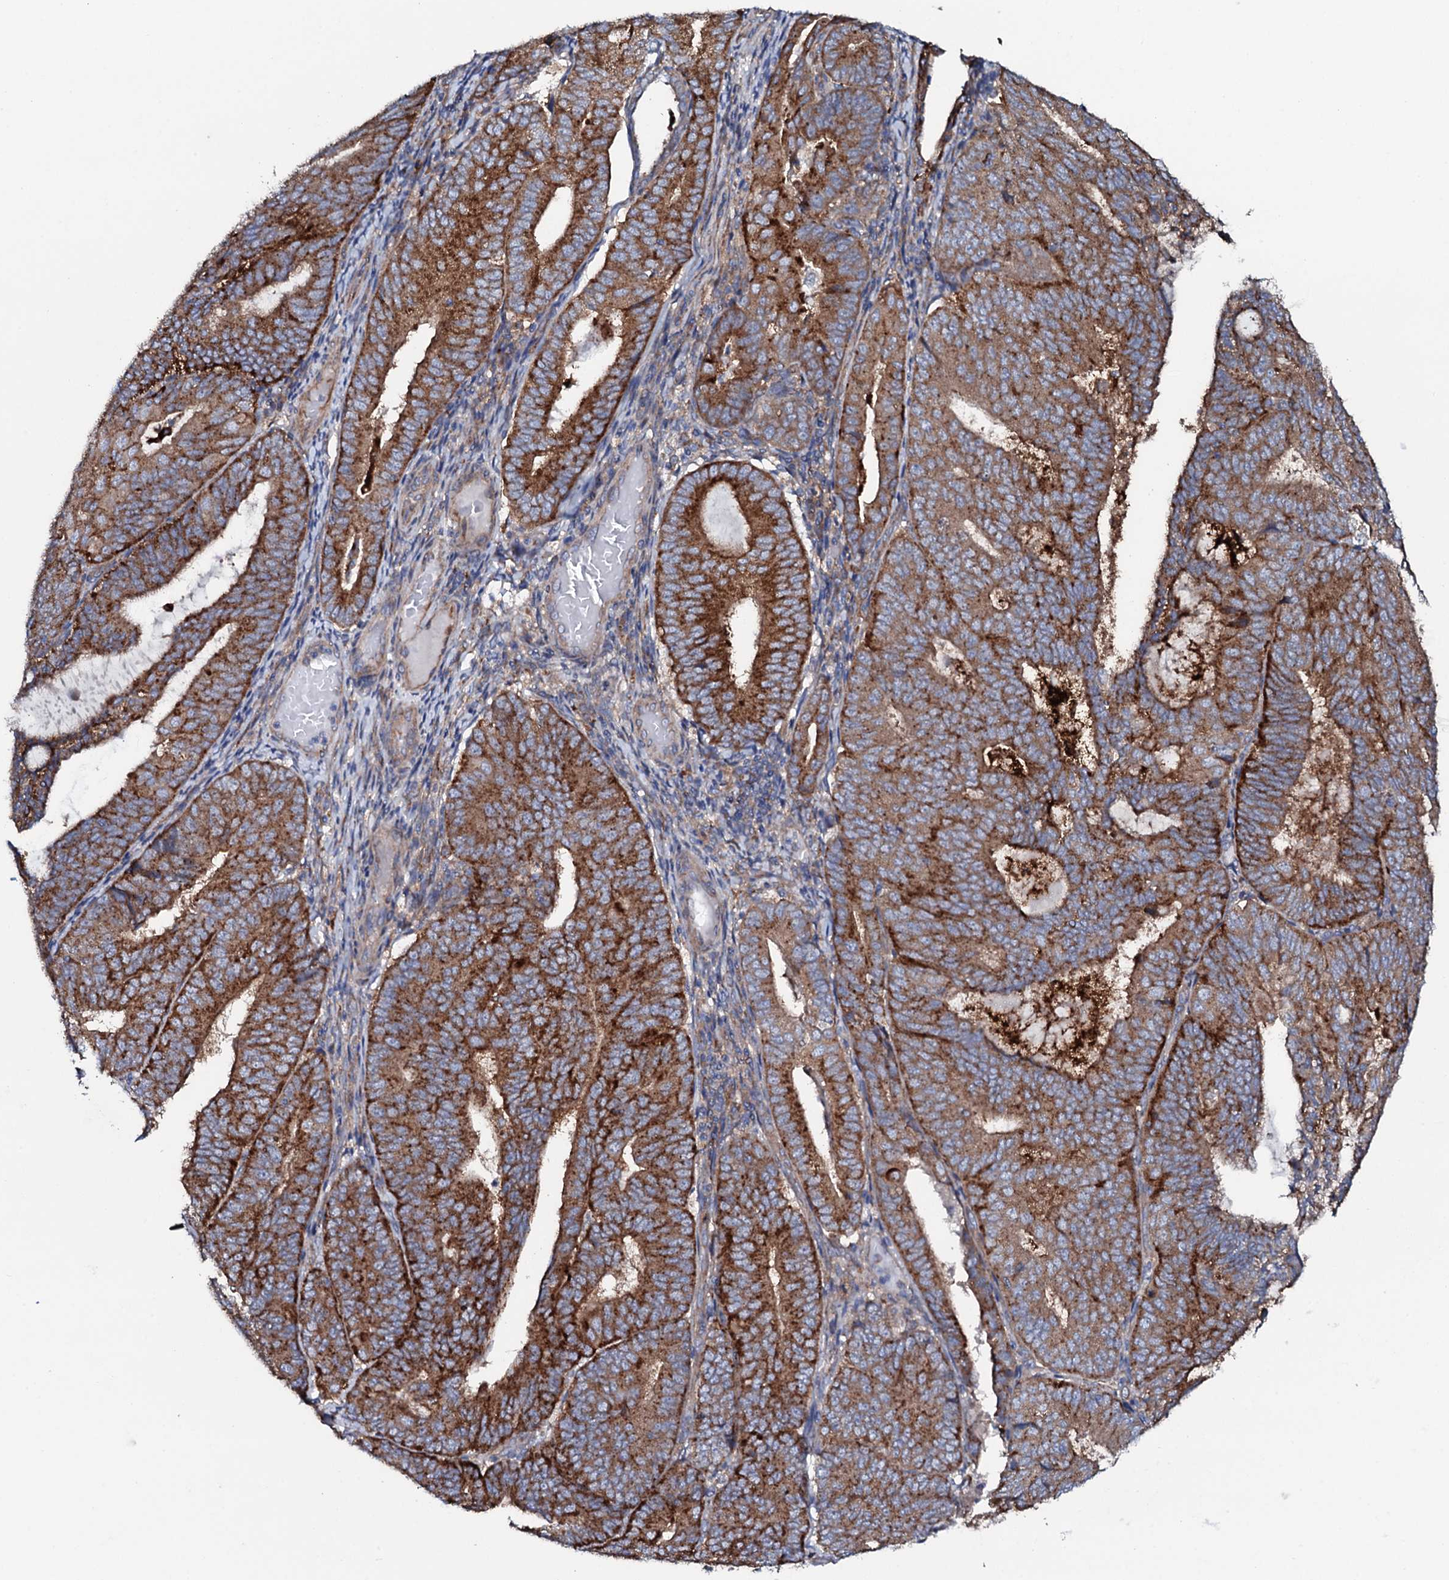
{"staining": {"intensity": "strong", "quantity": ">75%", "location": "cytoplasmic/membranous"}, "tissue": "endometrial cancer", "cell_type": "Tumor cells", "image_type": "cancer", "snomed": [{"axis": "morphology", "description": "Adenocarcinoma, NOS"}, {"axis": "topography", "description": "Endometrium"}], "caption": "Approximately >75% of tumor cells in endometrial cancer (adenocarcinoma) display strong cytoplasmic/membranous protein expression as visualized by brown immunohistochemical staining.", "gene": "P2RX4", "patient": {"sex": "female", "age": 81}}